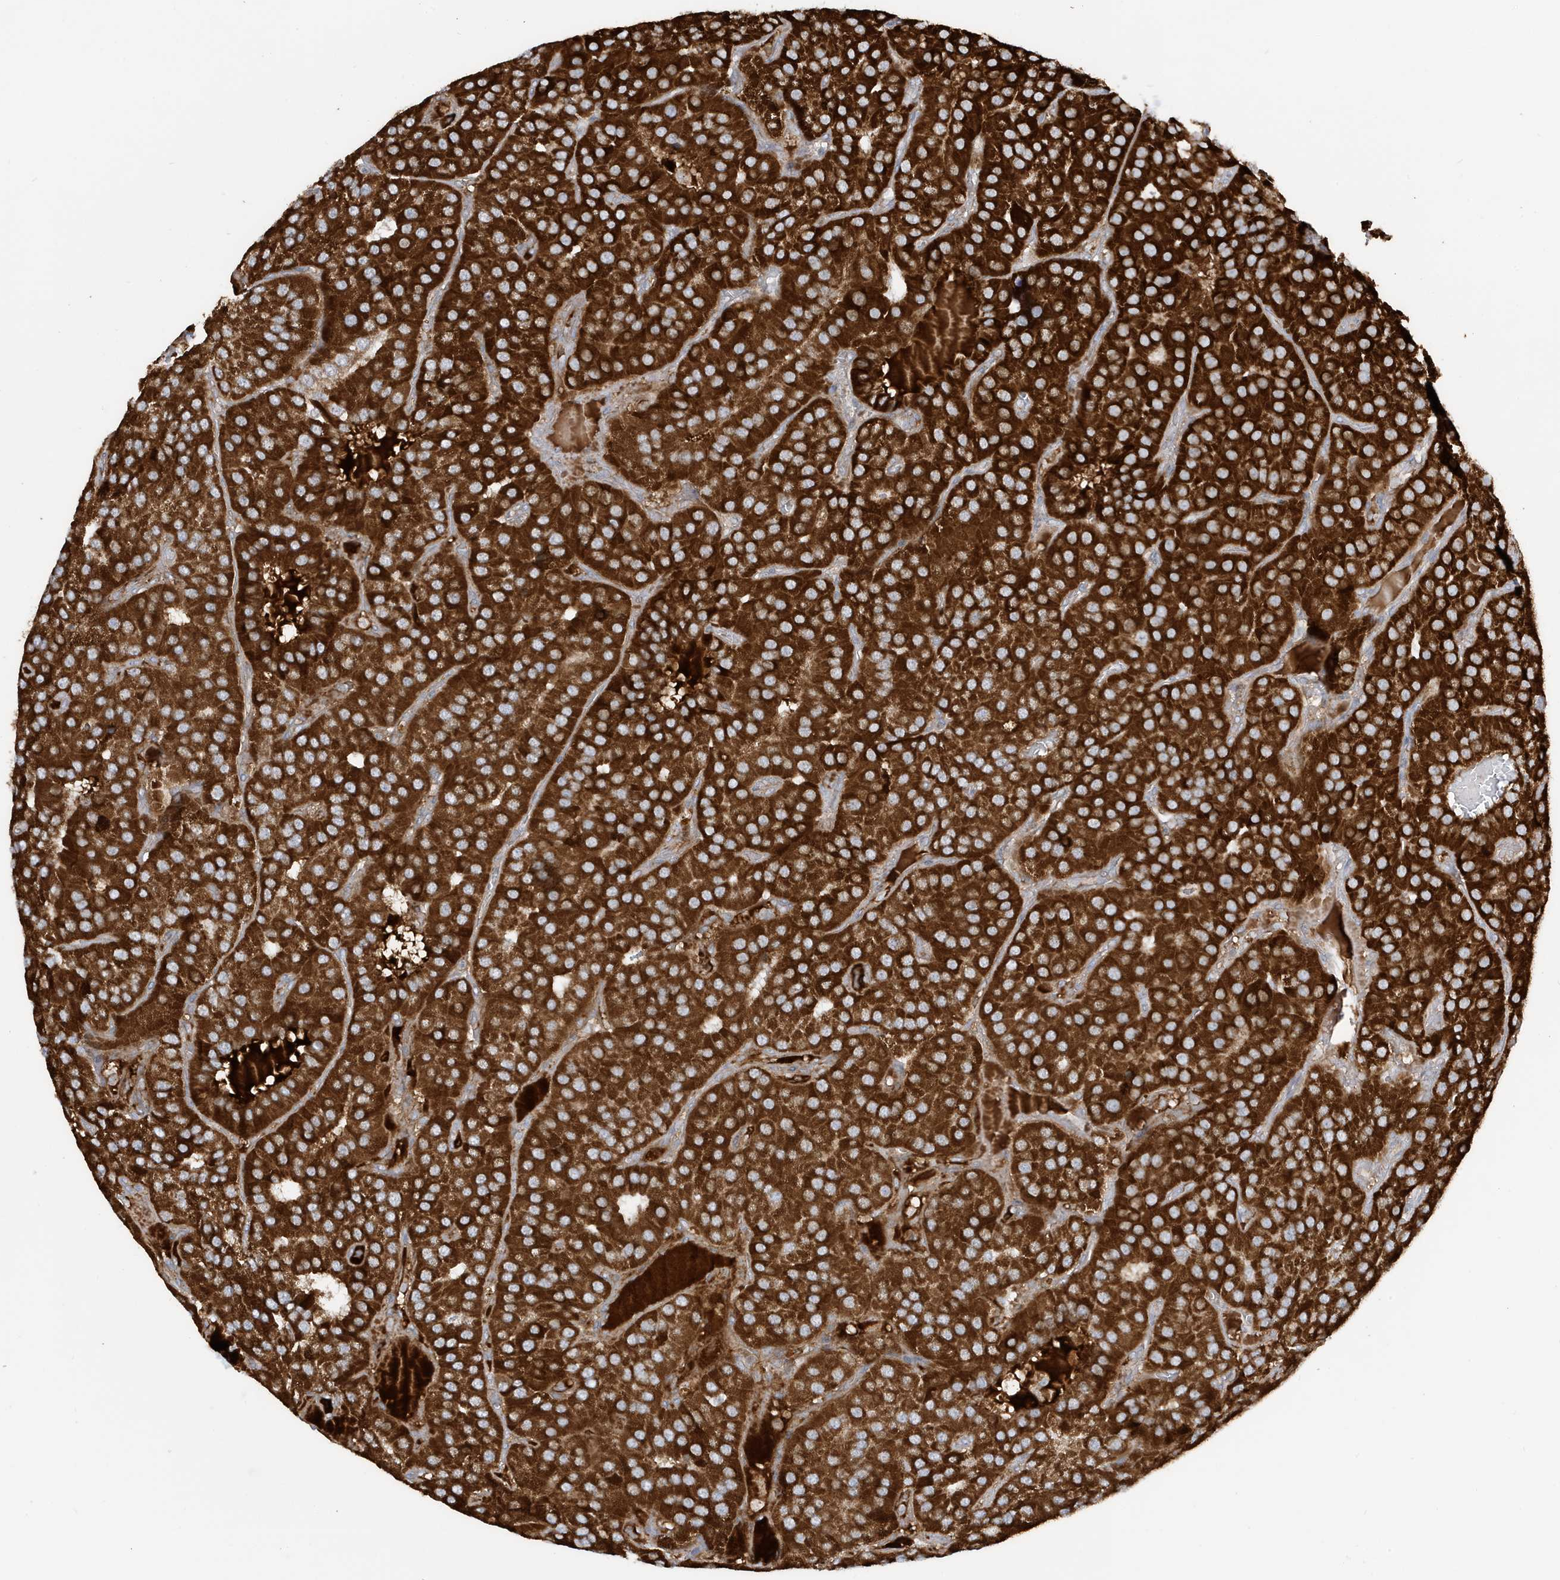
{"staining": {"intensity": "strong", "quantity": ">75%", "location": "cytoplasmic/membranous"}, "tissue": "parathyroid gland", "cell_type": "Glandular cells", "image_type": "normal", "snomed": [{"axis": "morphology", "description": "Normal tissue, NOS"}, {"axis": "morphology", "description": "Adenoma, NOS"}, {"axis": "topography", "description": "Parathyroid gland"}], "caption": "The photomicrograph reveals immunohistochemical staining of unremarkable parathyroid gland. There is strong cytoplasmic/membranous staining is seen in about >75% of glandular cells.", "gene": "IFT57", "patient": {"sex": "female", "age": 86}}